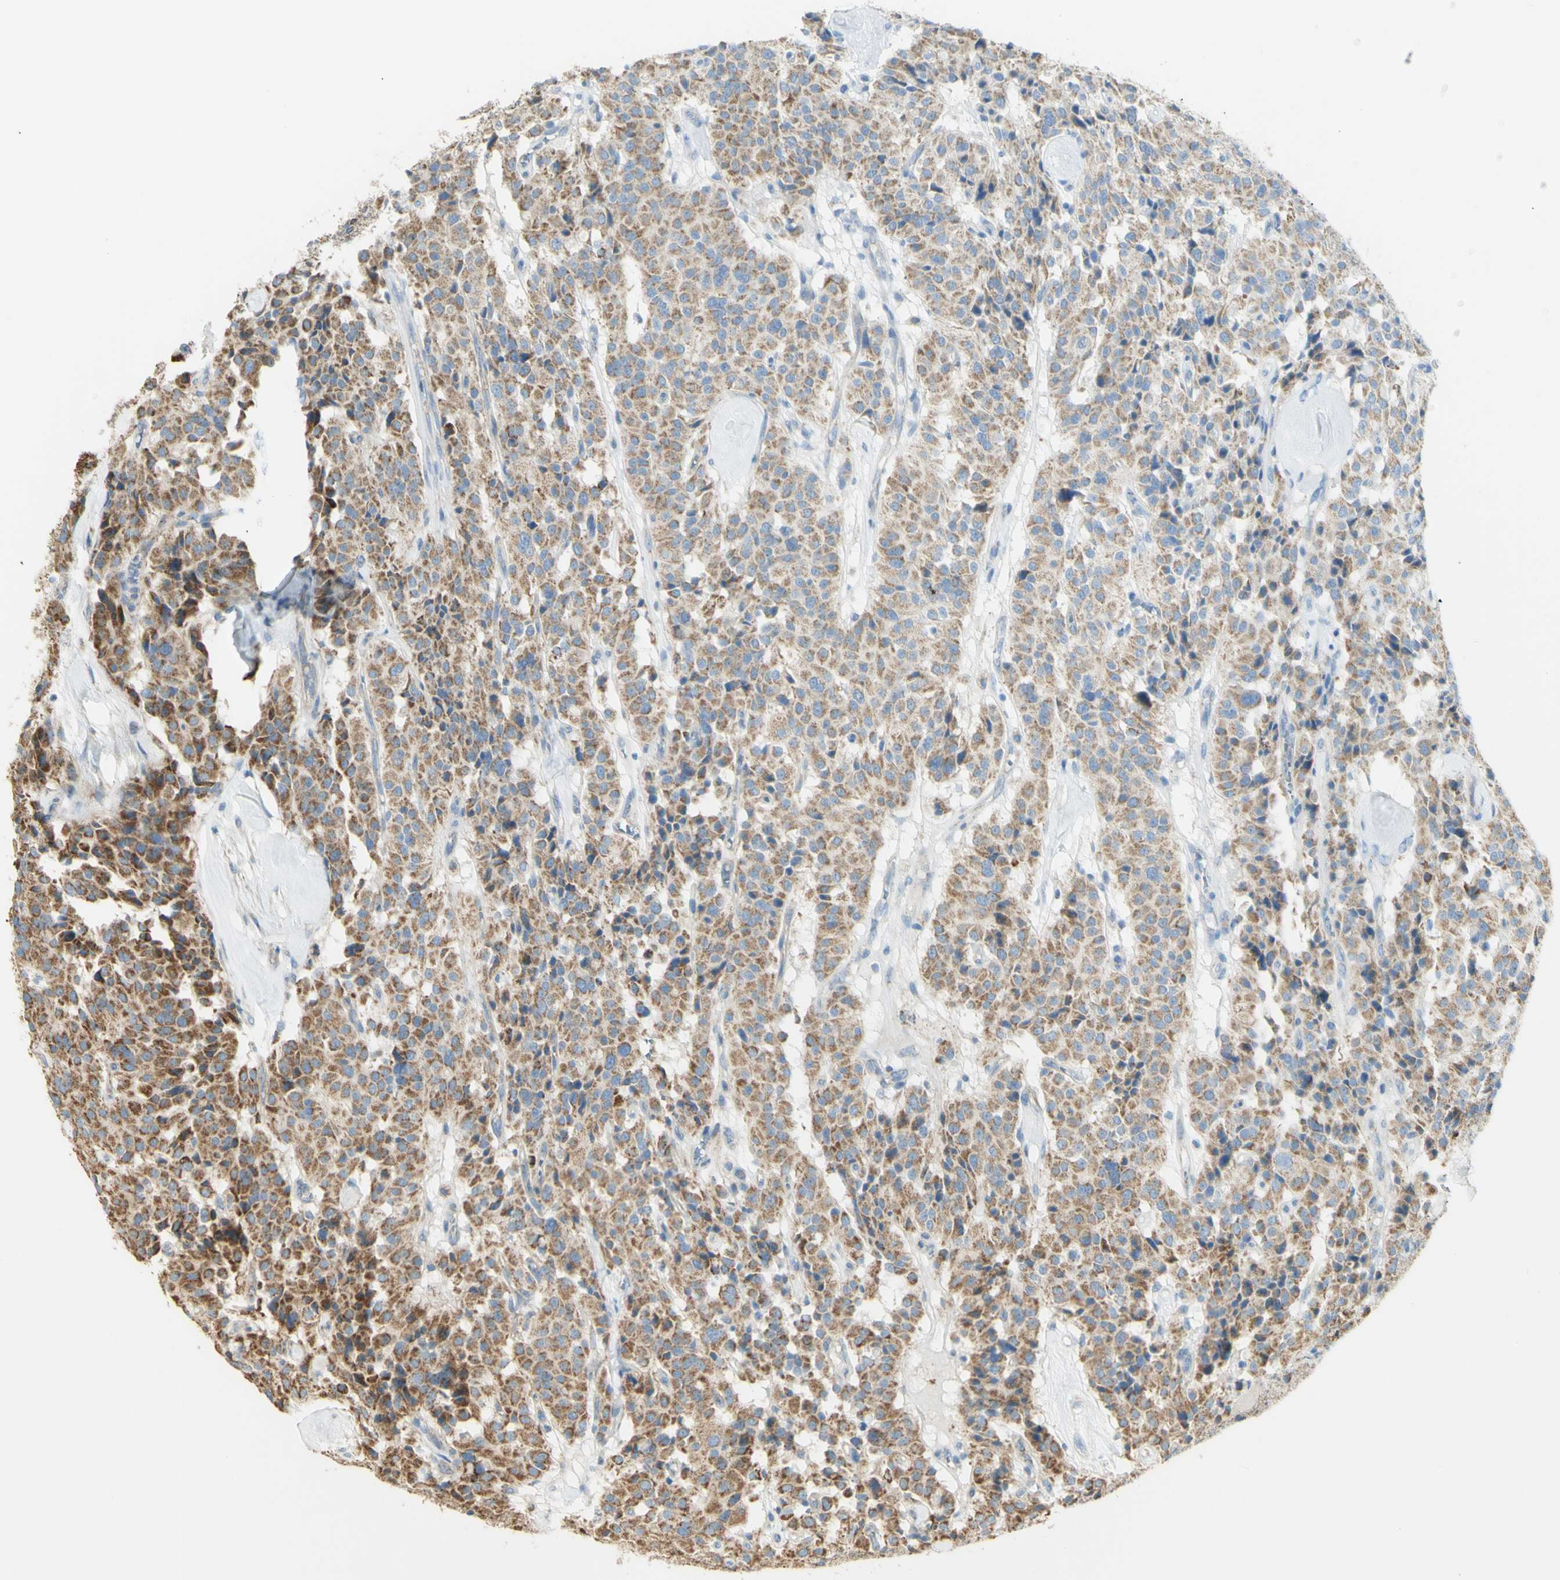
{"staining": {"intensity": "weak", "quantity": "25%-75%", "location": "cytoplasmic/membranous"}, "tissue": "carcinoid", "cell_type": "Tumor cells", "image_type": "cancer", "snomed": [{"axis": "morphology", "description": "Carcinoid, malignant, NOS"}, {"axis": "topography", "description": "Lung"}], "caption": "Malignant carcinoid stained with DAB (3,3'-diaminobenzidine) immunohistochemistry (IHC) exhibits low levels of weak cytoplasmic/membranous expression in approximately 25%-75% of tumor cells. Using DAB (brown) and hematoxylin (blue) stains, captured at high magnification using brightfield microscopy.", "gene": "LETM1", "patient": {"sex": "male", "age": 30}}